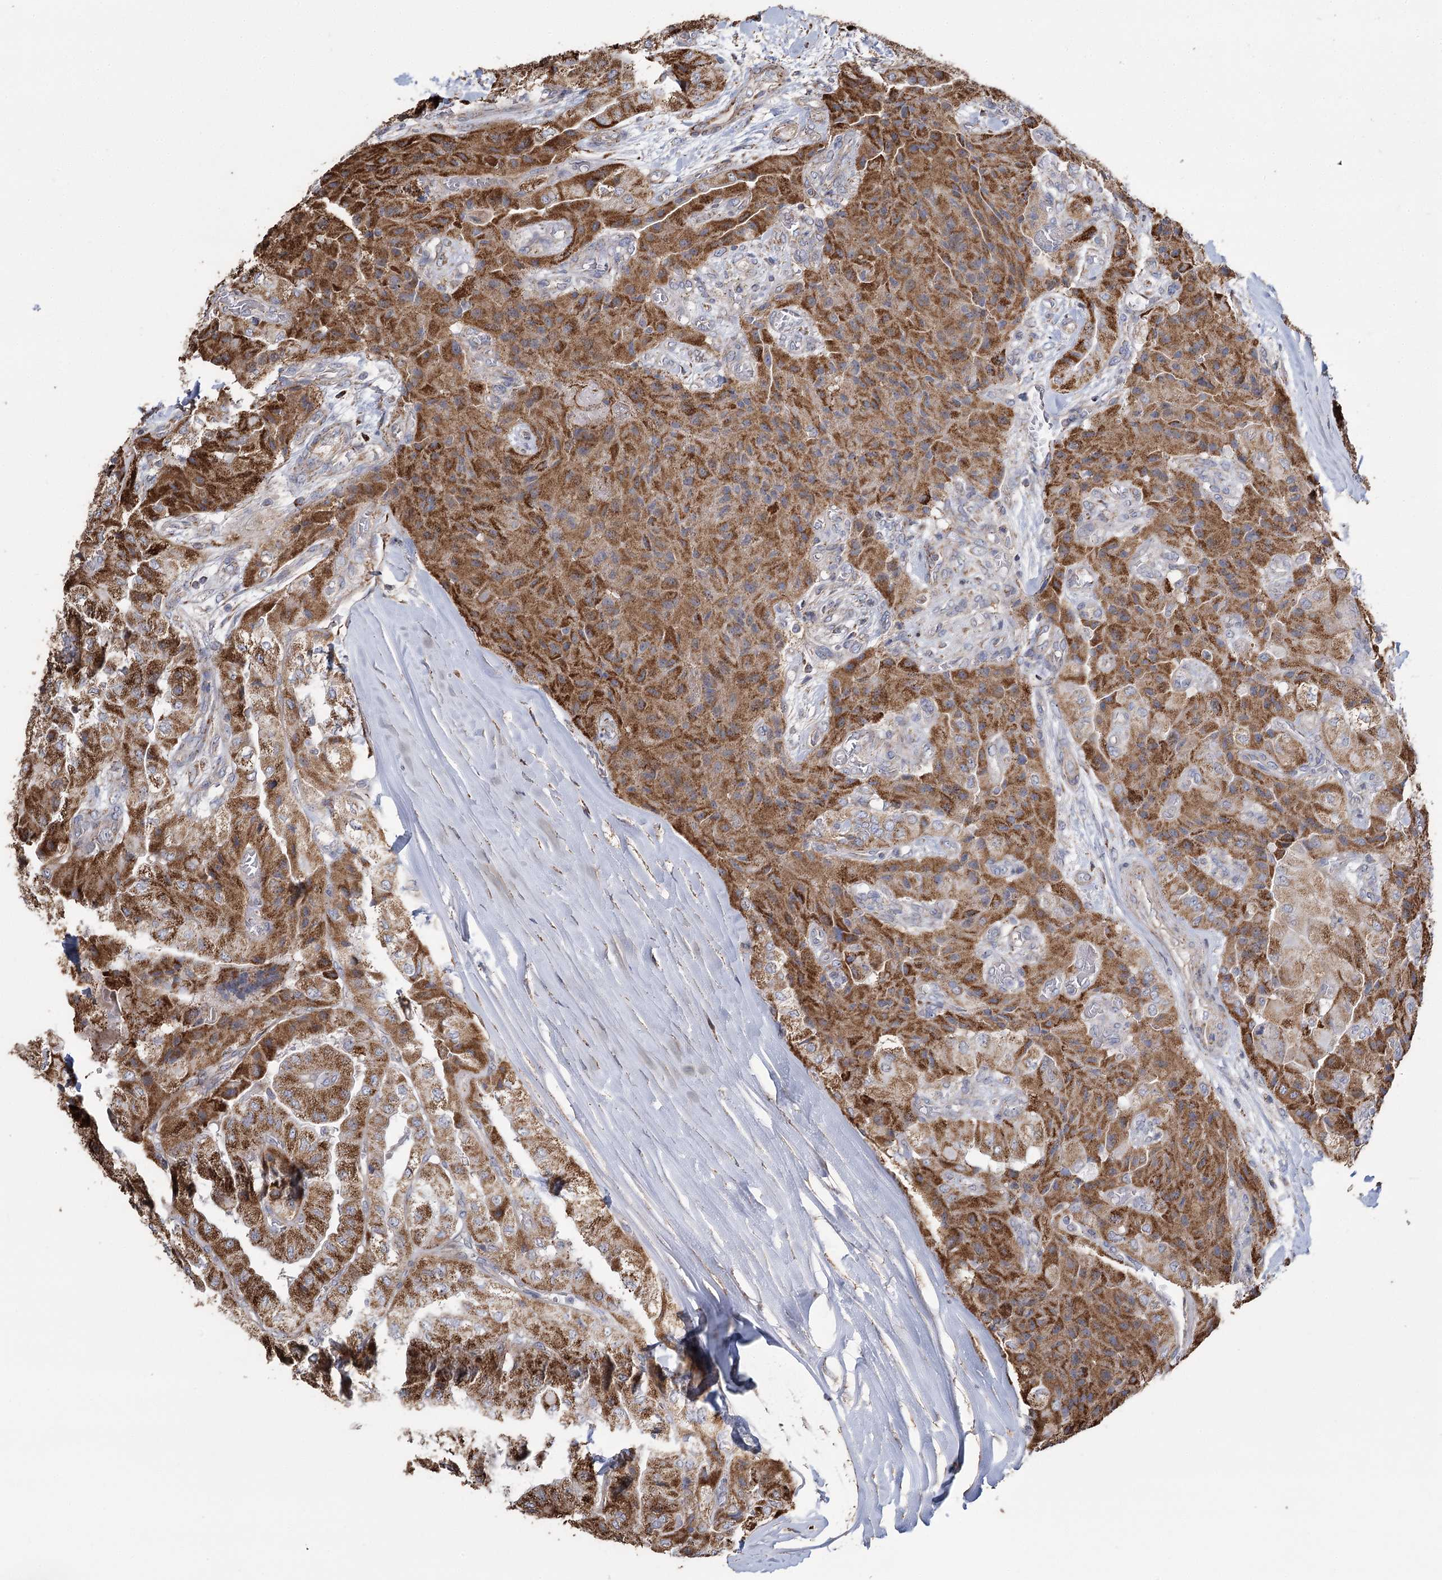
{"staining": {"intensity": "strong", "quantity": ">75%", "location": "cytoplasmic/membranous"}, "tissue": "thyroid cancer", "cell_type": "Tumor cells", "image_type": "cancer", "snomed": [{"axis": "morphology", "description": "Papillary adenocarcinoma, NOS"}, {"axis": "topography", "description": "Thyroid gland"}], "caption": "Immunohistochemistry (IHC) histopathology image of neoplastic tissue: papillary adenocarcinoma (thyroid) stained using immunohistochemistry (IHC) exhibits high levels of strong protein expression localized specifically in the cytoplasmic/membranous of tumor cells, appearing as a cytoplasmic/membranous brown color.", "gene": "RANBP3L", "patient": {"sex": "female", "age": 59}}